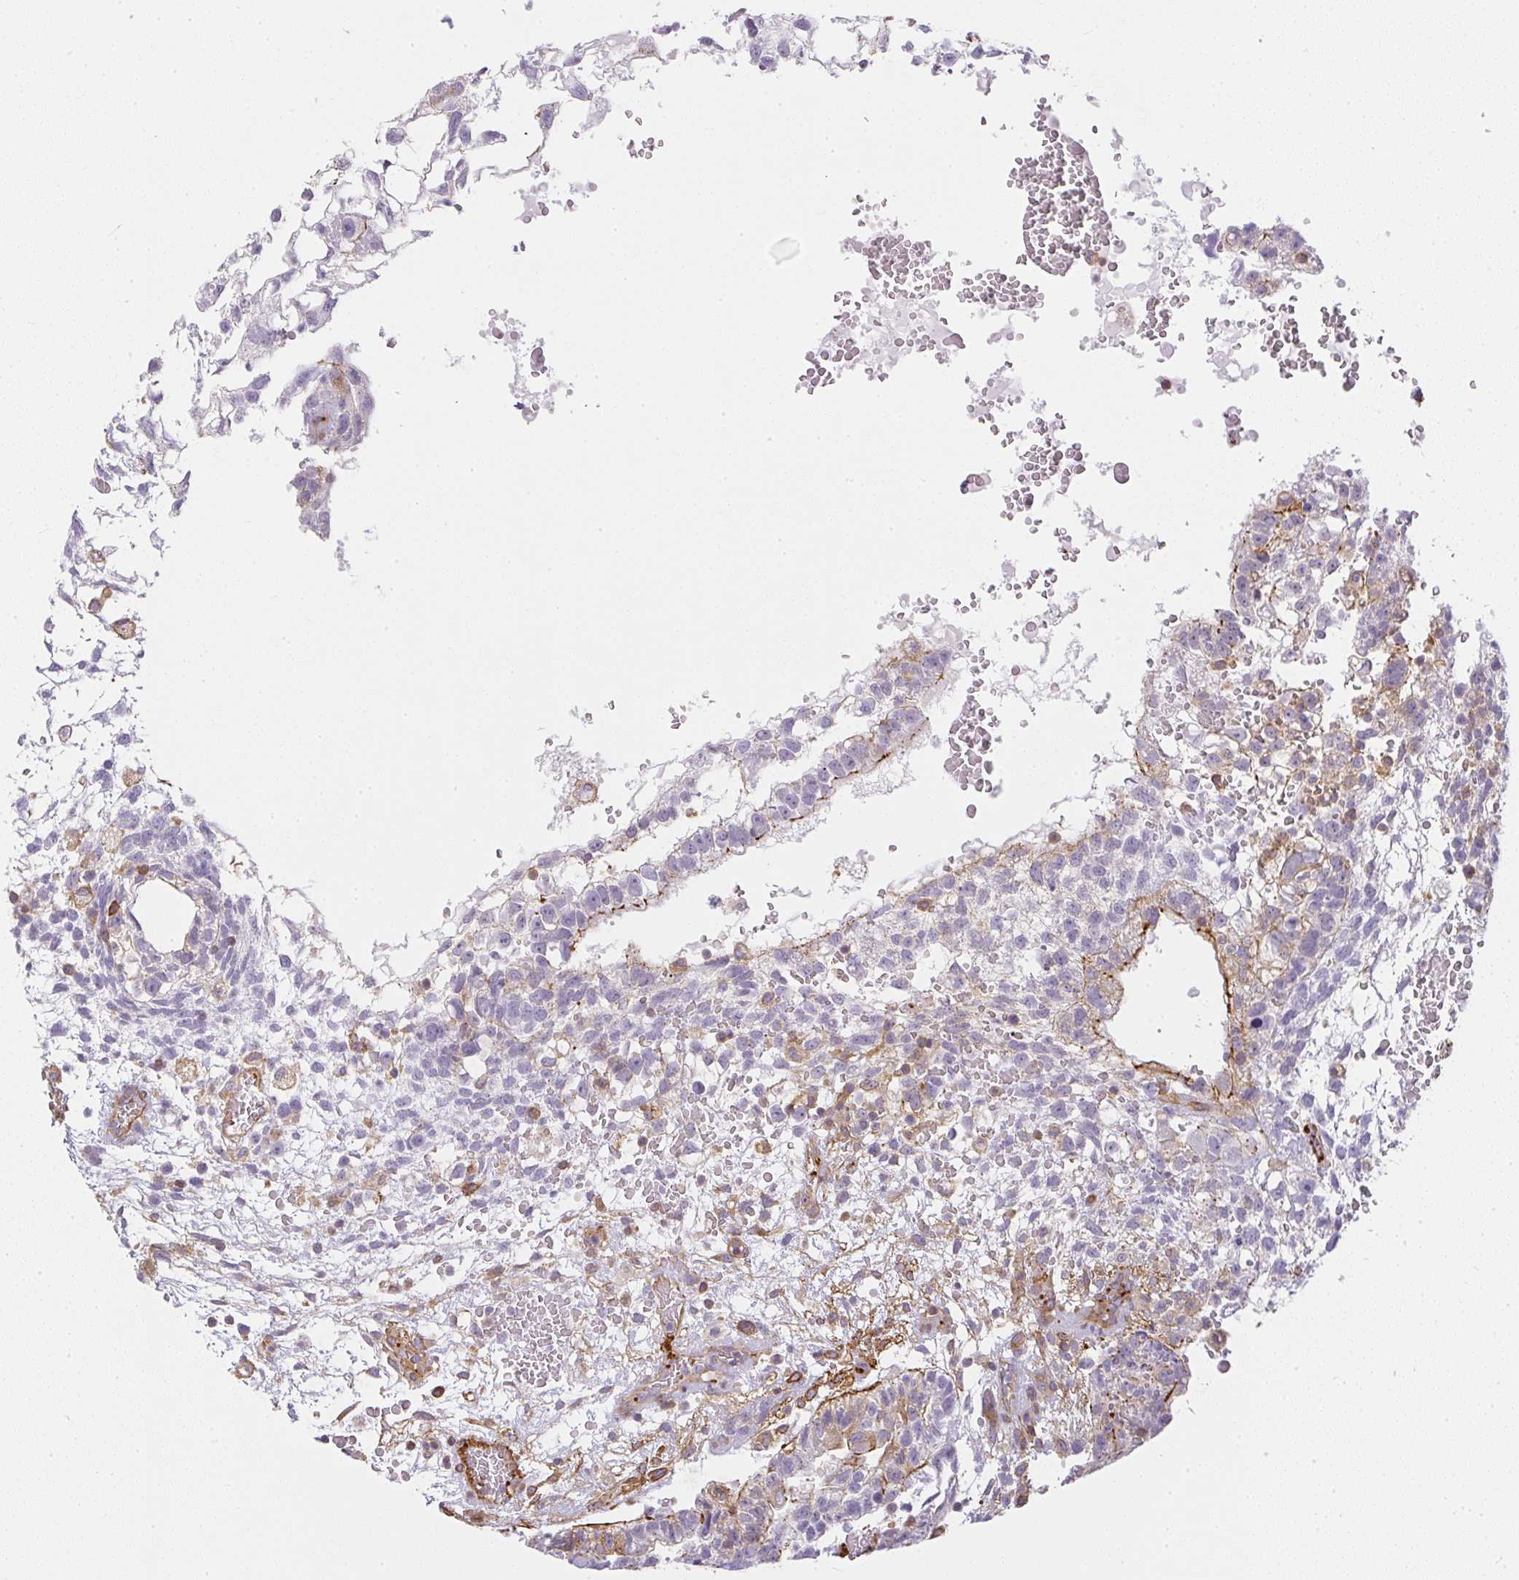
{"staining": {"intensity": "moderate", "quantity": "<25%", "location": "cytoplasmic/membranous"}, "tissue": "testis cancer", "cell_type": "Tumor cells", "image_type": "cancer", "snomed": [{"axis": "morphology", "description": "Carcinoma, Embryonal, NOS"}, {"axis": "topography", "description": "Testis"}], "caption": "IHC histopathology image of human testis cancer stained for a protein (brown), which exhibits low levels of moderate cytoplasmic/membranous positivity in about <25% of tumor cells.", "gene": "SULF1", "patient": {"sex": "male", "age": 32}}